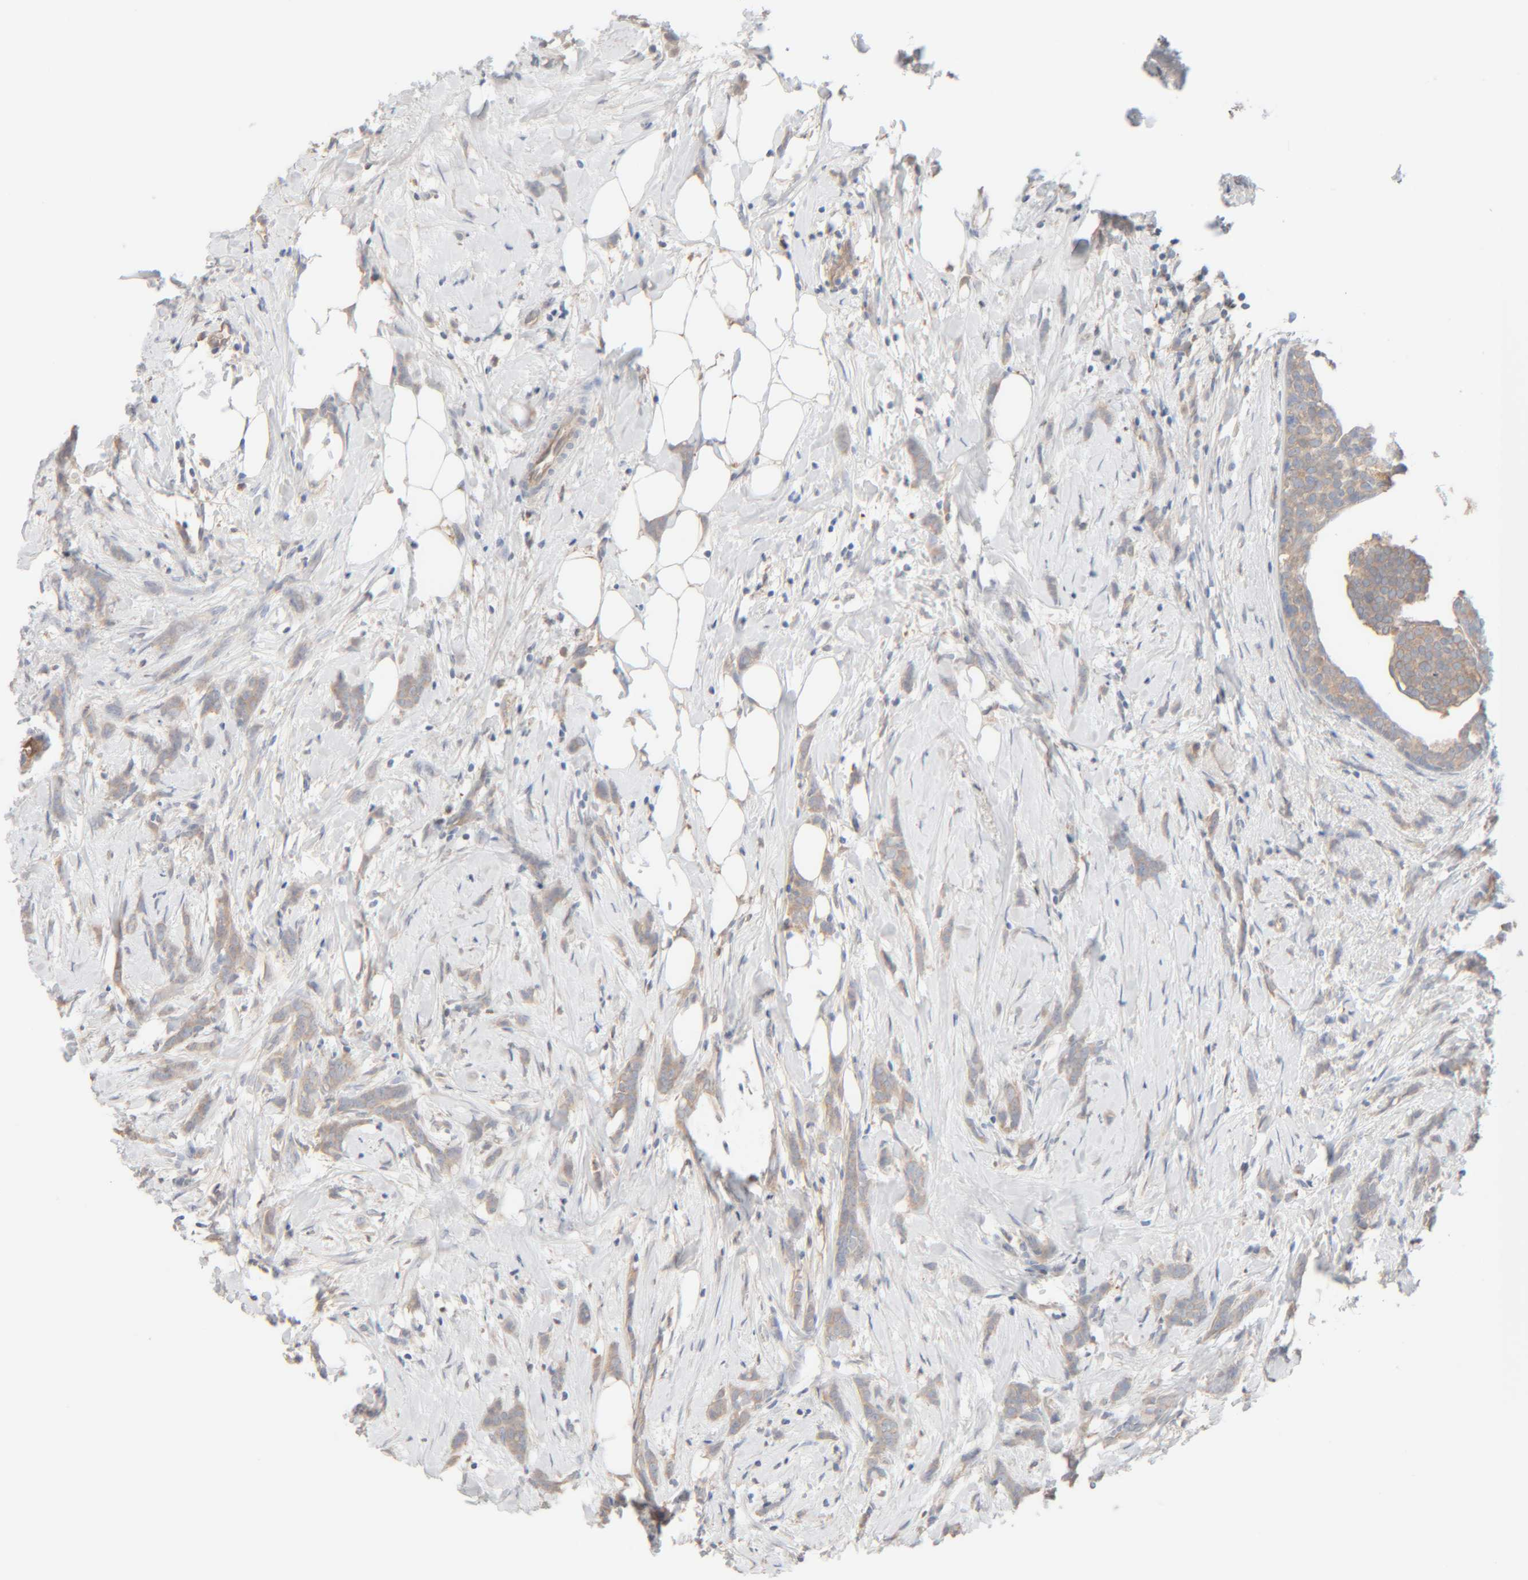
{"staining": {"intensity": "weak", "quantity": "<25%", "location": "cytoplasmic/membranous"}, "tissue": "breast cancer", "cell_type": "Tumor cells", "image_type": "cancer", "snomed": [{"axis": "morphology", "description": "Lobular carcinoma, in situ"}, {"axis": "morphology", "description": "Lobular carcinoma"}, {"axis": "topography", "description": "Breast"}], "caption": "An immunohistochemistry histopathology image of breast cancer (lobular carcinoma in situ) is shown. There is no staining in tumor cells of breast cancer (lobular carcinoma in situ).", "gene": "TMEM192", "patient": {"sex": "female", "age": 41}}